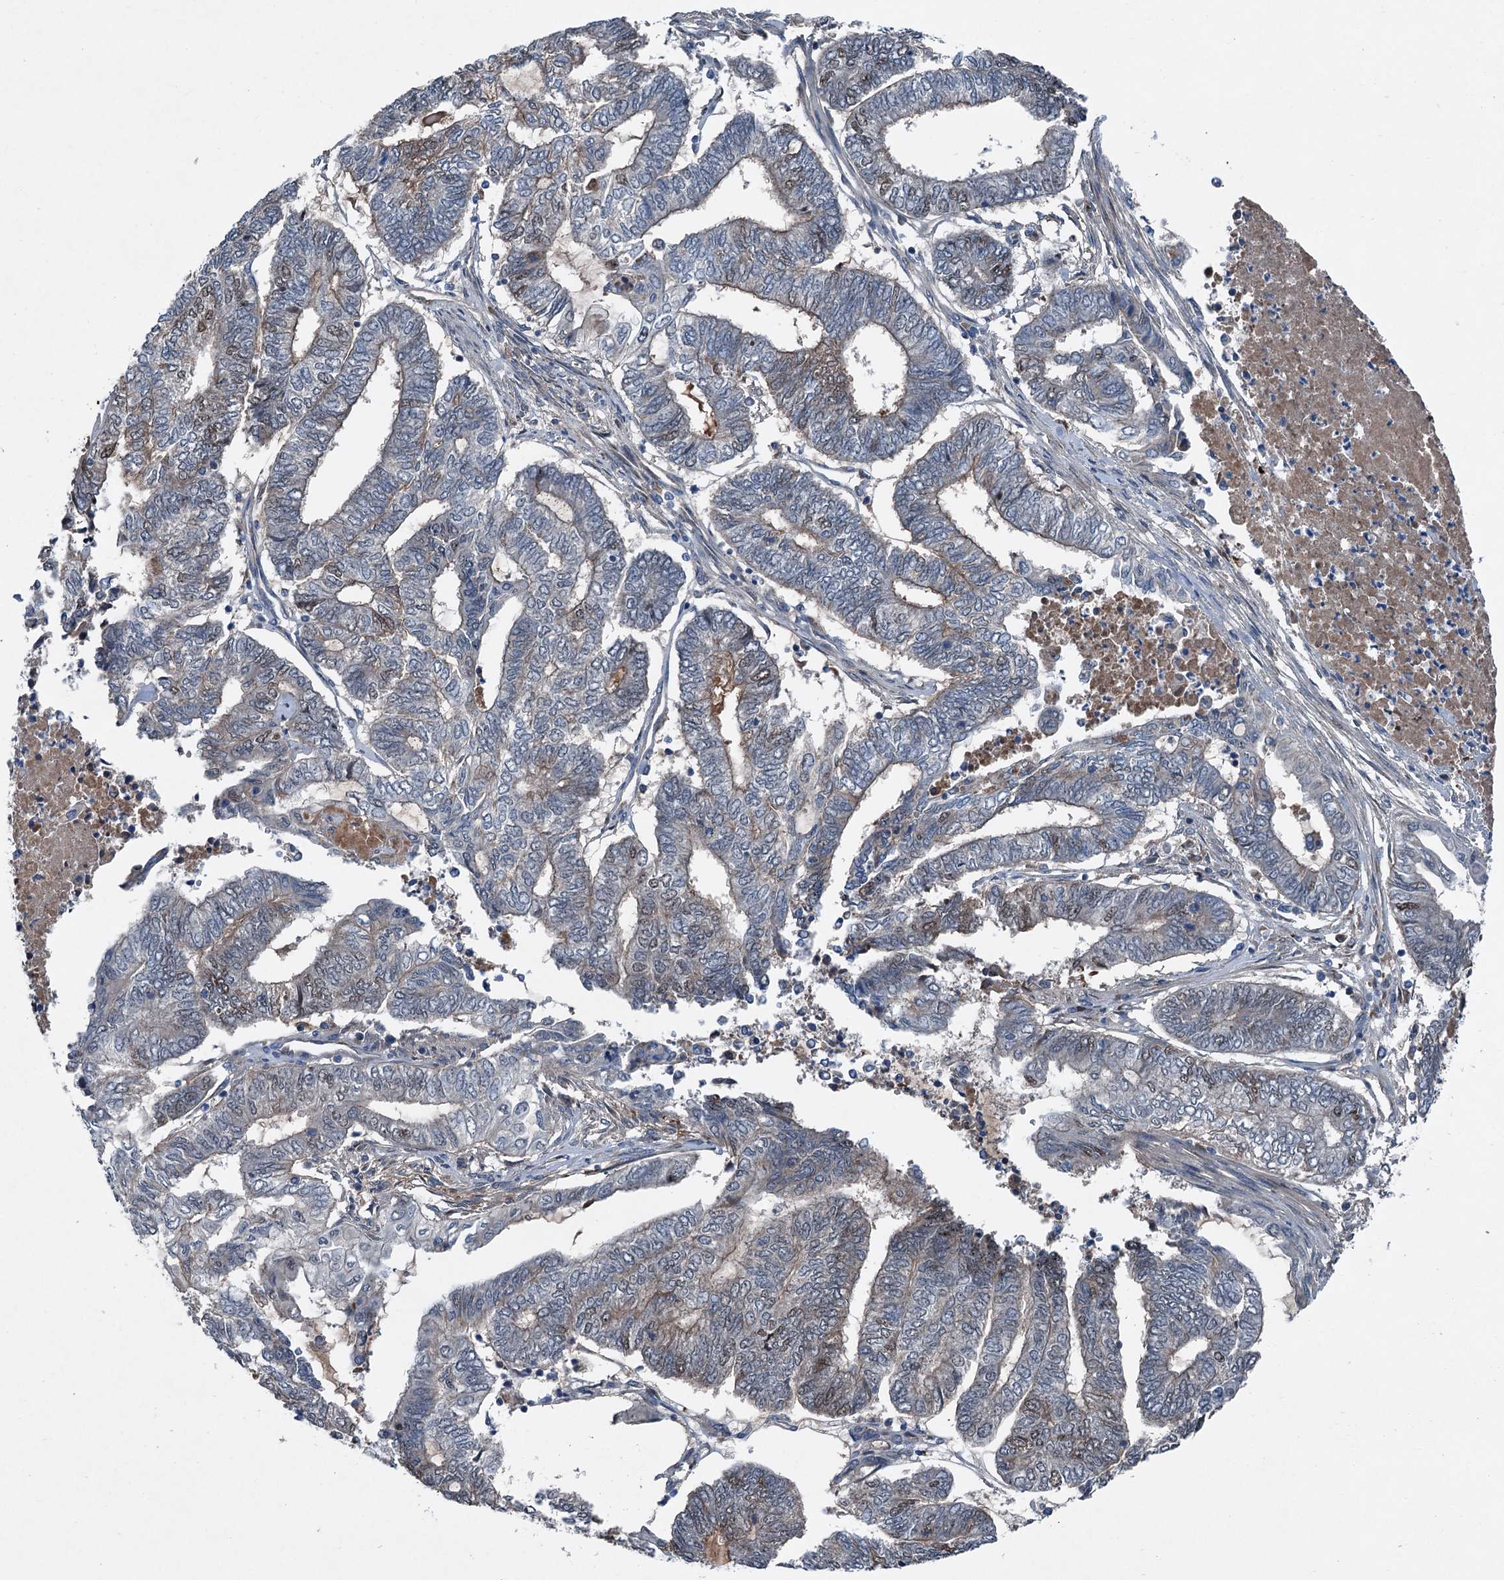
{"staining": {"intensity": "weak", "quantity": "<25%", "location": "cytoplasmic/membranous"}, "tissue": "endometrial cancer", "cell_type": "Tumor cells", "image_type": "cancer", "snomed": [{"axis": "morphology", "description": "Adenocarcinoma, NOS"}, {"axis": "topography", "description": "Uterus"}, {"axis": "topography", "description": "Endometrium"}], "caption": "Immunohistochemistry (IHC) of endometrial cancer demonstrates no expression in tumor cells.", "gene": "SLC2A10", "patient": {"sex": "female", "age": 70}}